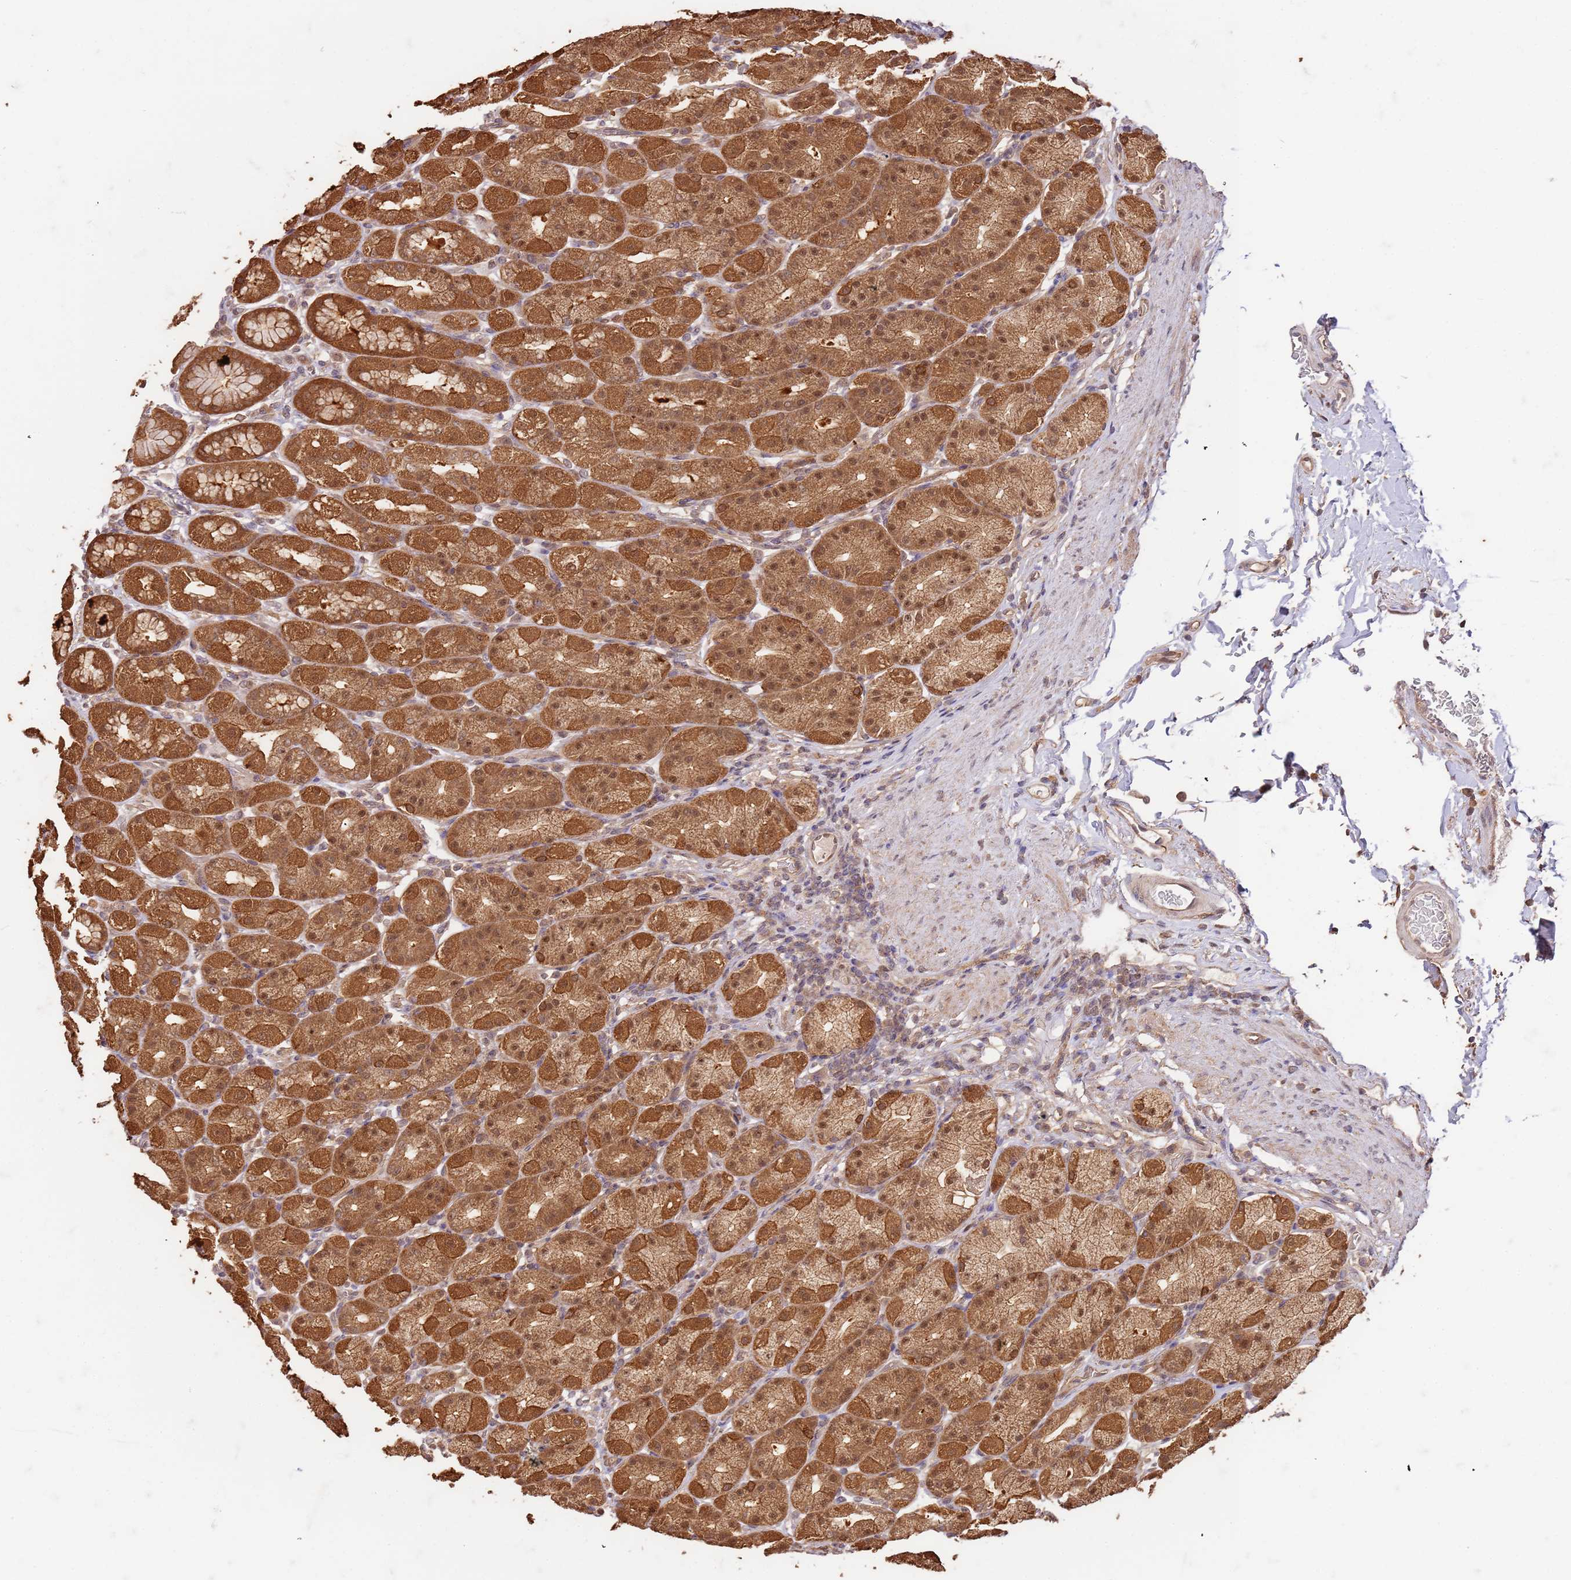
{"staining": {"intensity": "strong", "quantity": ">75%", "location": "cytoplasmic/membranous,nuclear"}, "tissue": "stomach", "cell_type": "Glandular cells", "image_type": "normal", "snomed": [{"axis": "morphology", "description": "Normal tissue, NOS"}, {"axis": "topography", "description": "Stomach, upper"}], "caption": "Protein expression analysis of unremarkable stomach displays strong cytoplasmic/membranous,nuclear expression in about >75% of glandular cells.", "gene": "UBE3A", "patient": {"sex": "male", "age": 68}}